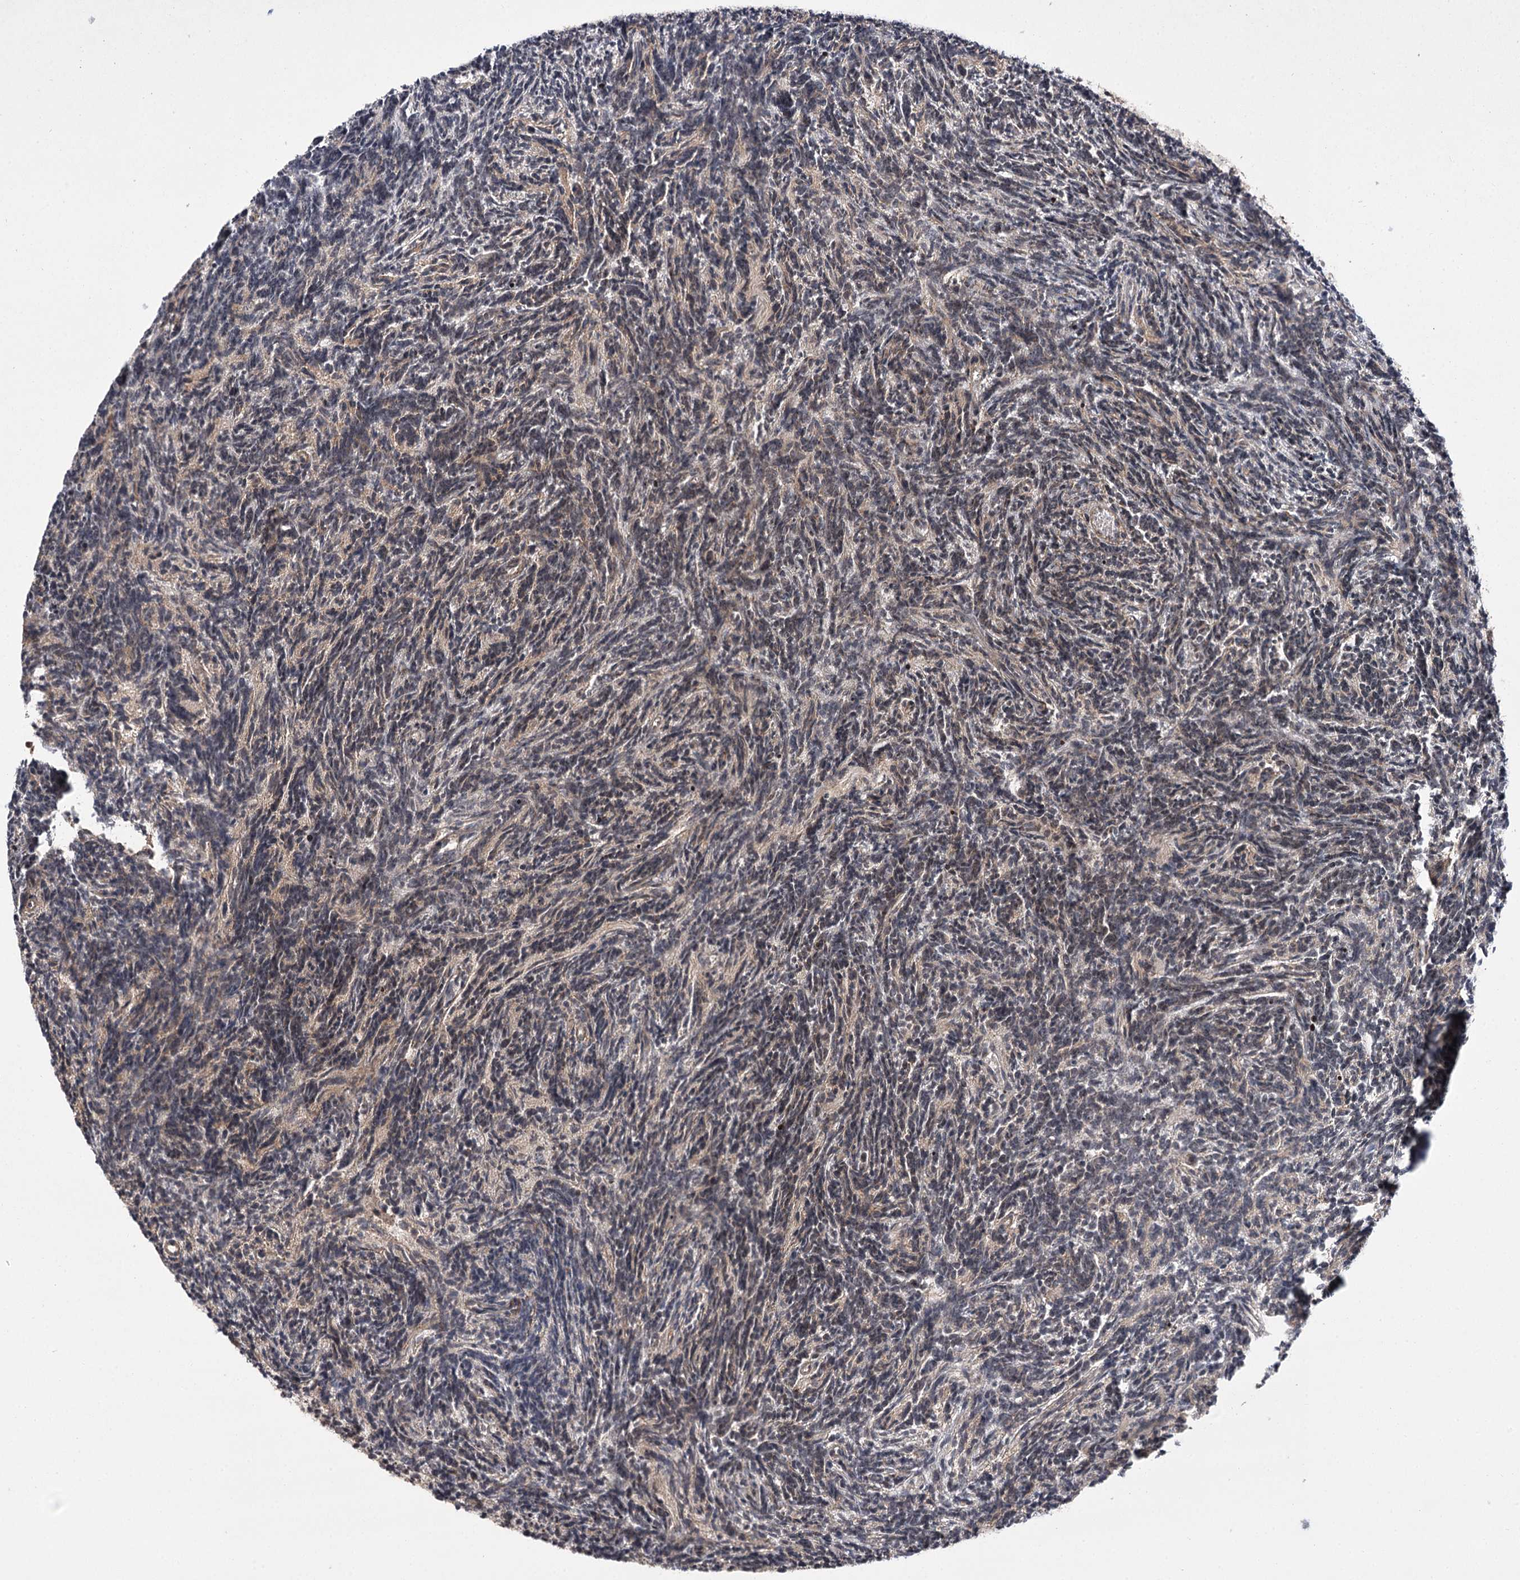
{"staining": {"intensity": "weak", "quantity": "<25%", "location": "nuclear"}, "tissue": "glioma", "cell_type": "Tumor cells", "image_type": "cancer", "snomed": [{"axis": "morphology", "description": "Glioma, malignant, Low grade"}, {"axis": "topography", "description": "Brain"}], "caption": "Immunohistochemistry histopathology image of glioma stained for a protein (brown), which reveals no staining in tumor cells.", "gene": "CCDC59", "patient": {"sex": "female", "age": 1}}